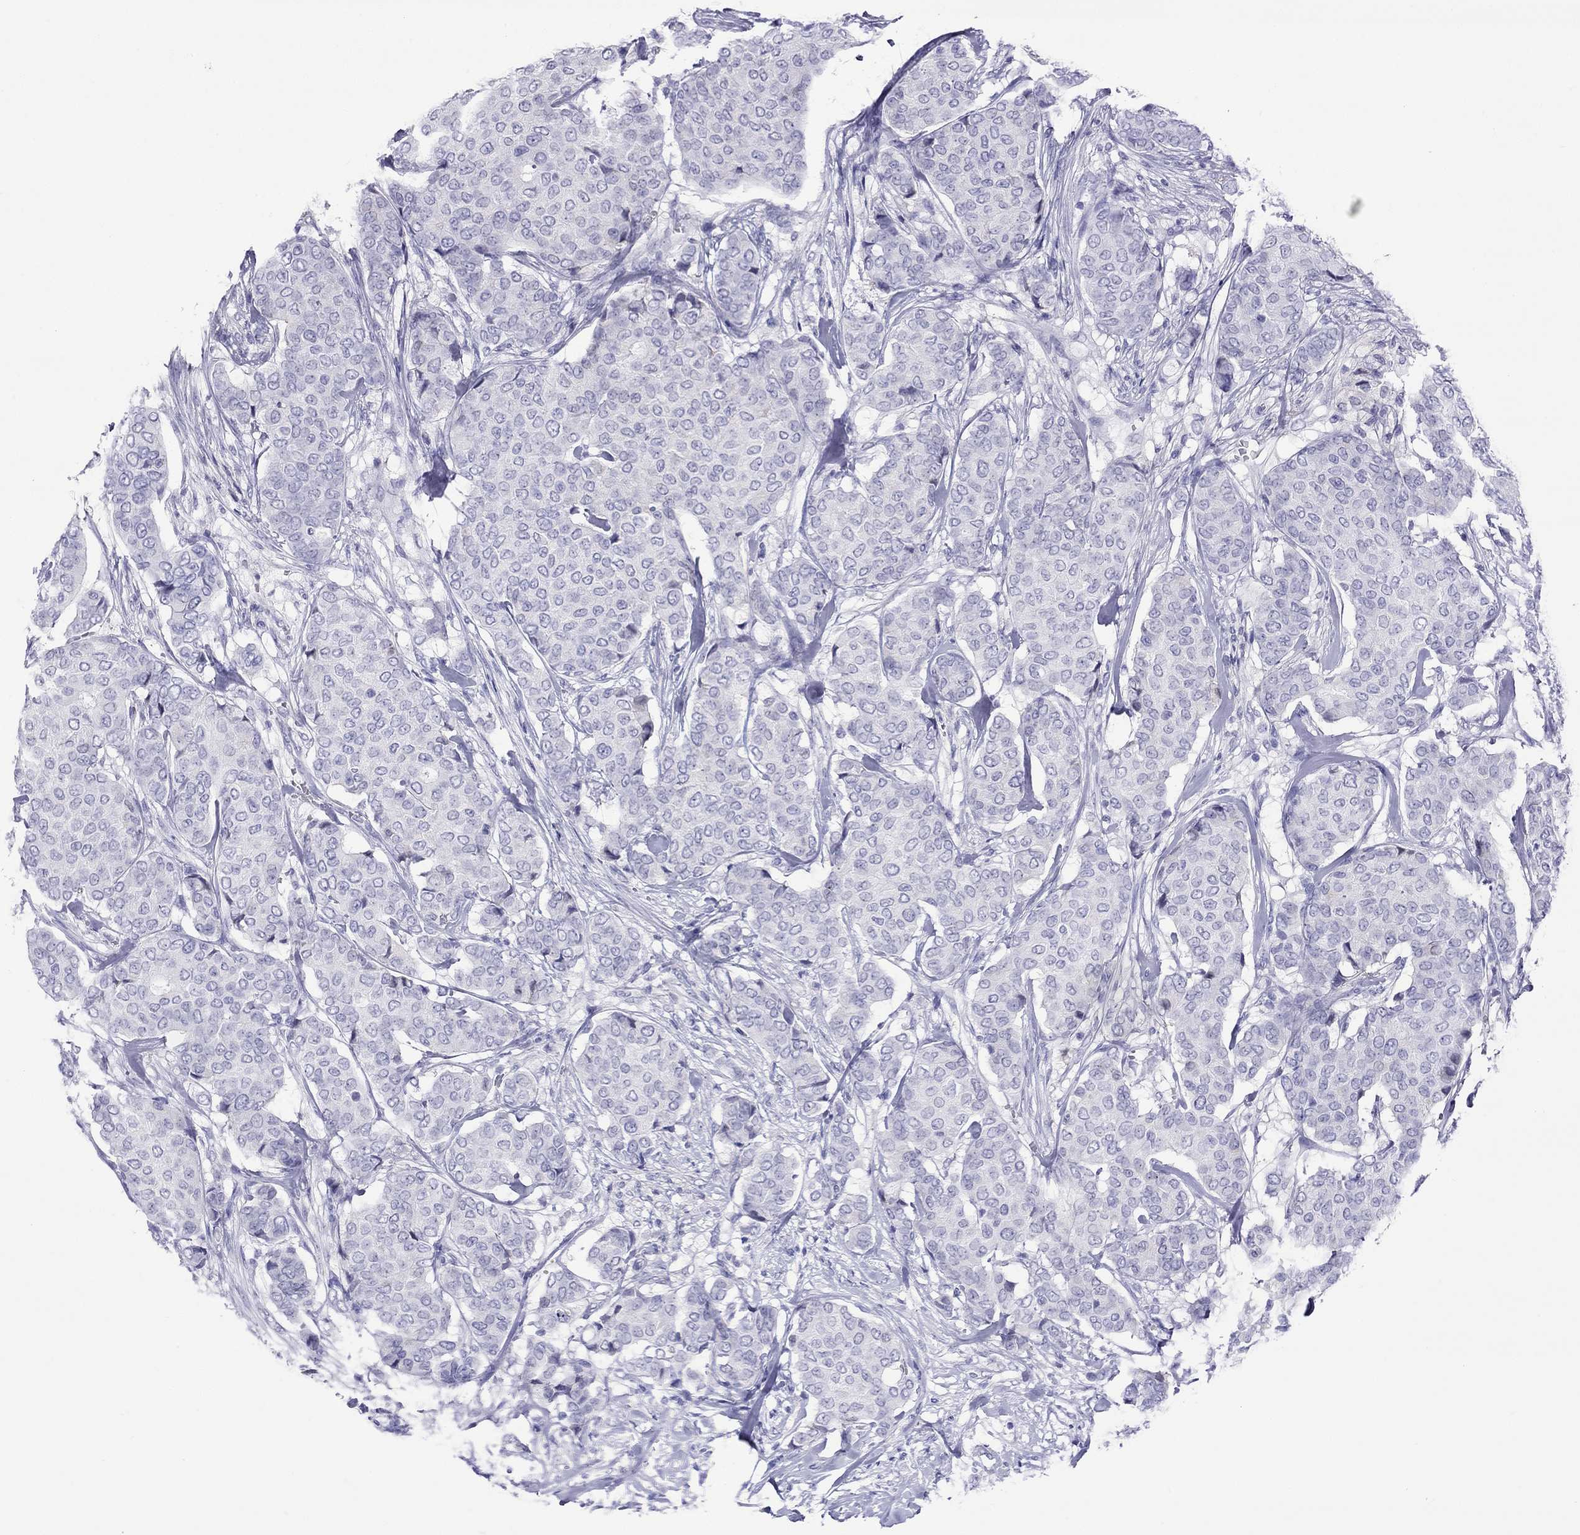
{"staining": {"intensity": "negative", "quantity": "none", "location": "none"}, "tissue": "breast cancer", "cell_type": "Tumor cells", "image_type": "cancer", "snomed": [{"axis": "morphology", "description": "Duct carcinoma"}, {"axis": "topography", "description": "Breast"}], "caption": "There is no significant expression in tumor cells of breast intraductal carcinoma.", "gene": "SLC30A8", "patient": {"sex": "female", "age": 75}}